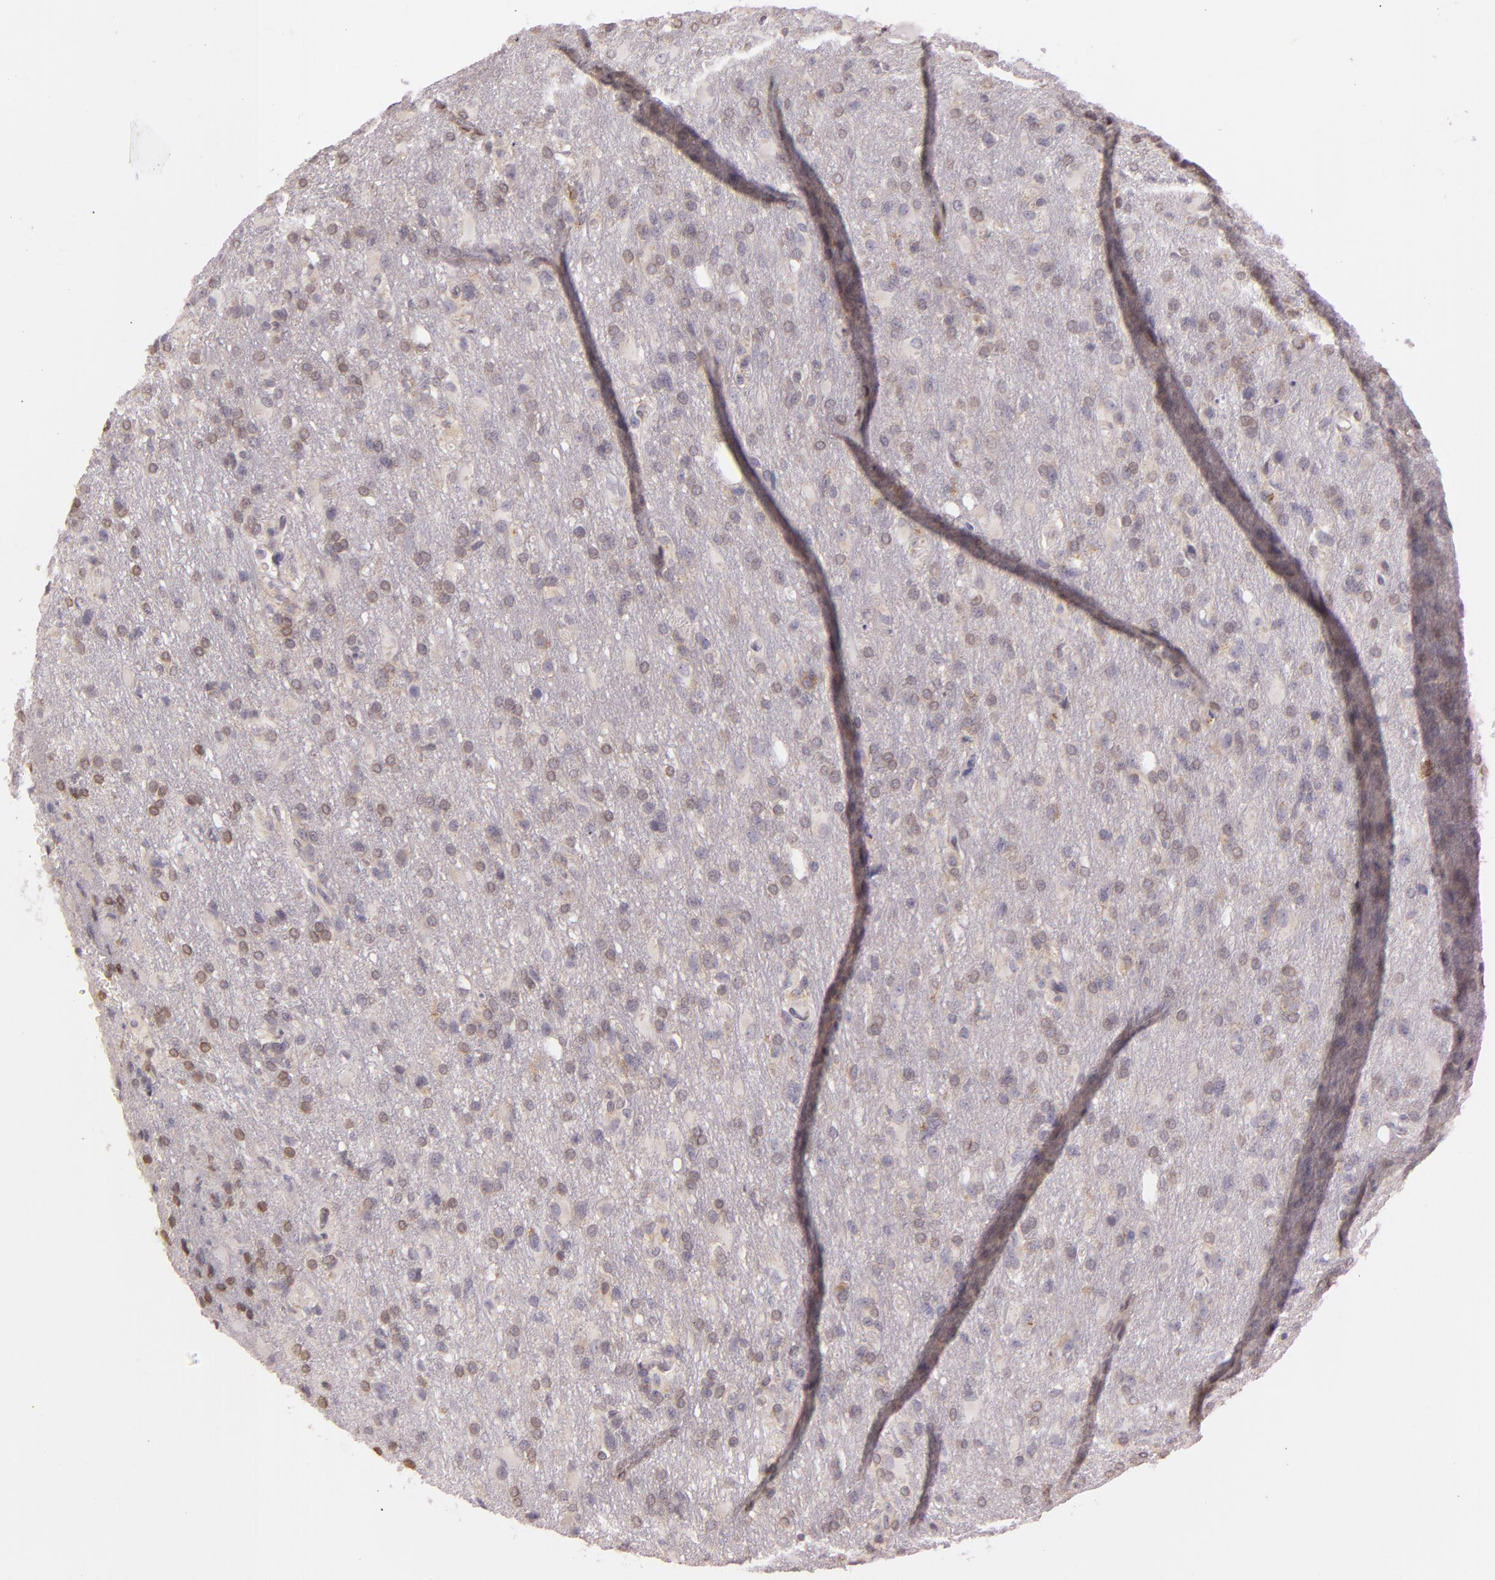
{"staining": {"intensity": "weak", "quantity": ">75%", "location": "cytoplasmic/membranous"}, "tissue": "glioma", "cell_type": "Tumor cells", "image_type": "cancer", "snomed": [{"axis": "morphology", "description": "Glioma, malignant, High grade"}, {"axis": "topography", "description": "Brain"}], "caption": "High-grade glioma (malignant) tissue exhibits weak cytoplasmic/membranous staining in approximately >75% of tumor cells", "gene": "LGMN", "patient": {"sex": "male", "age": 68}}